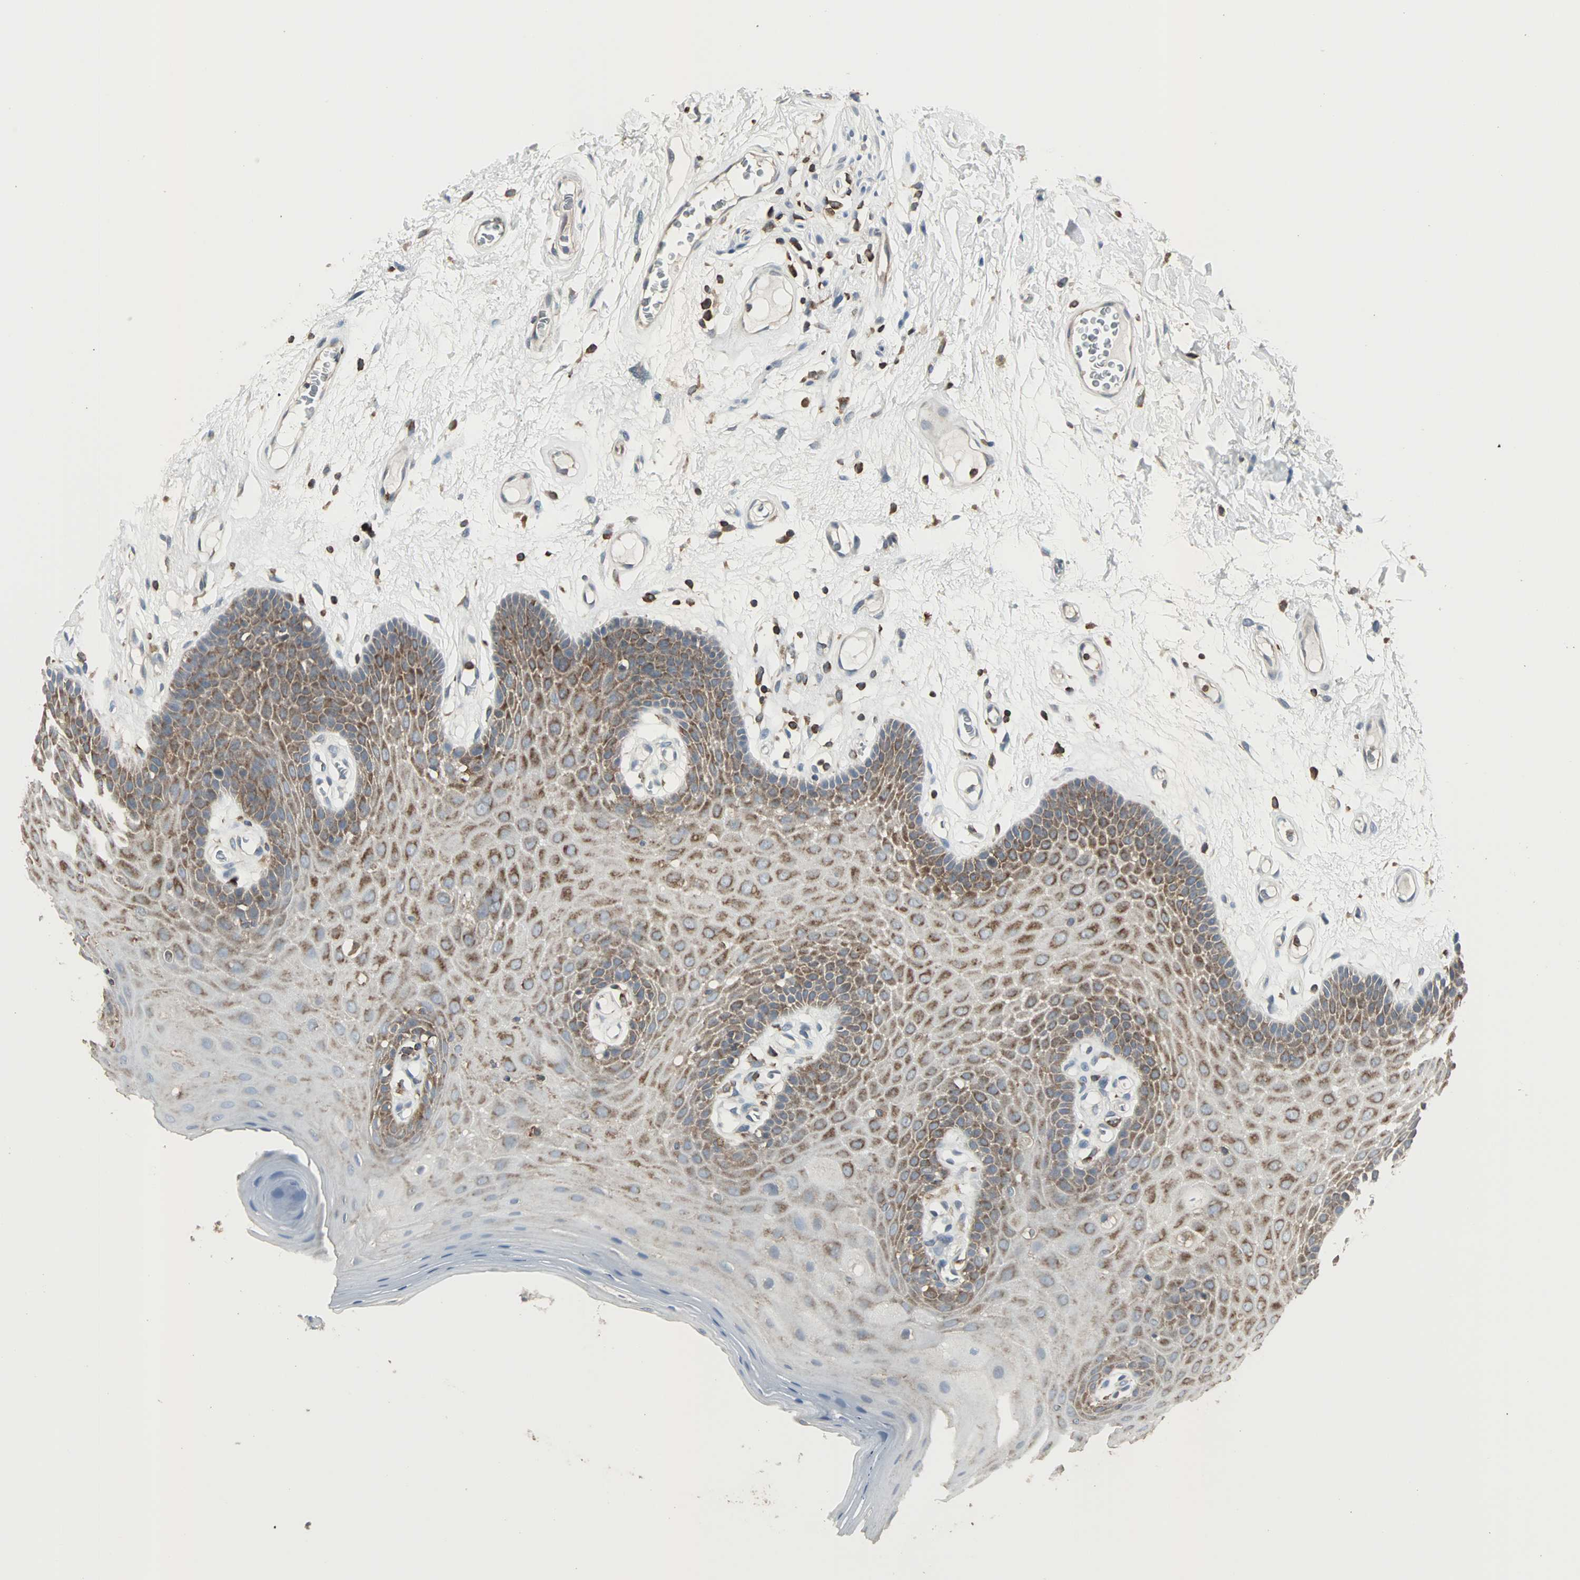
{"staining": {"intensity": "moderate", "quantity": "25%-75%", "location": "cytoplasmic/membranous"}, "tissue": "oral mucosa", "cell_type": "Squamous epithelial cells", "image_type": "normal", "snomed": [{"axis": "morphology", "description": "Normal tissue, NOS"}, {"axis": "morphology", "description": "Squamous cell carcinoma, NOS"}, {"axis": "topography", "description": "Skeletal muscle"}, {"axis": "topography", "description": "Oral tissue"}, {"axis": "topography", "description": "Head-Neck"}], "caption": "A micrograph showing moderate cytoplasmic/membranous expression in about 25%-75% of squamous epithelial cells in normal oral mucosa, as visualized by brown immunohistochemical staining.", "gene": "LRRFIP1", "patient": {"sex": "male", "age": 71}}